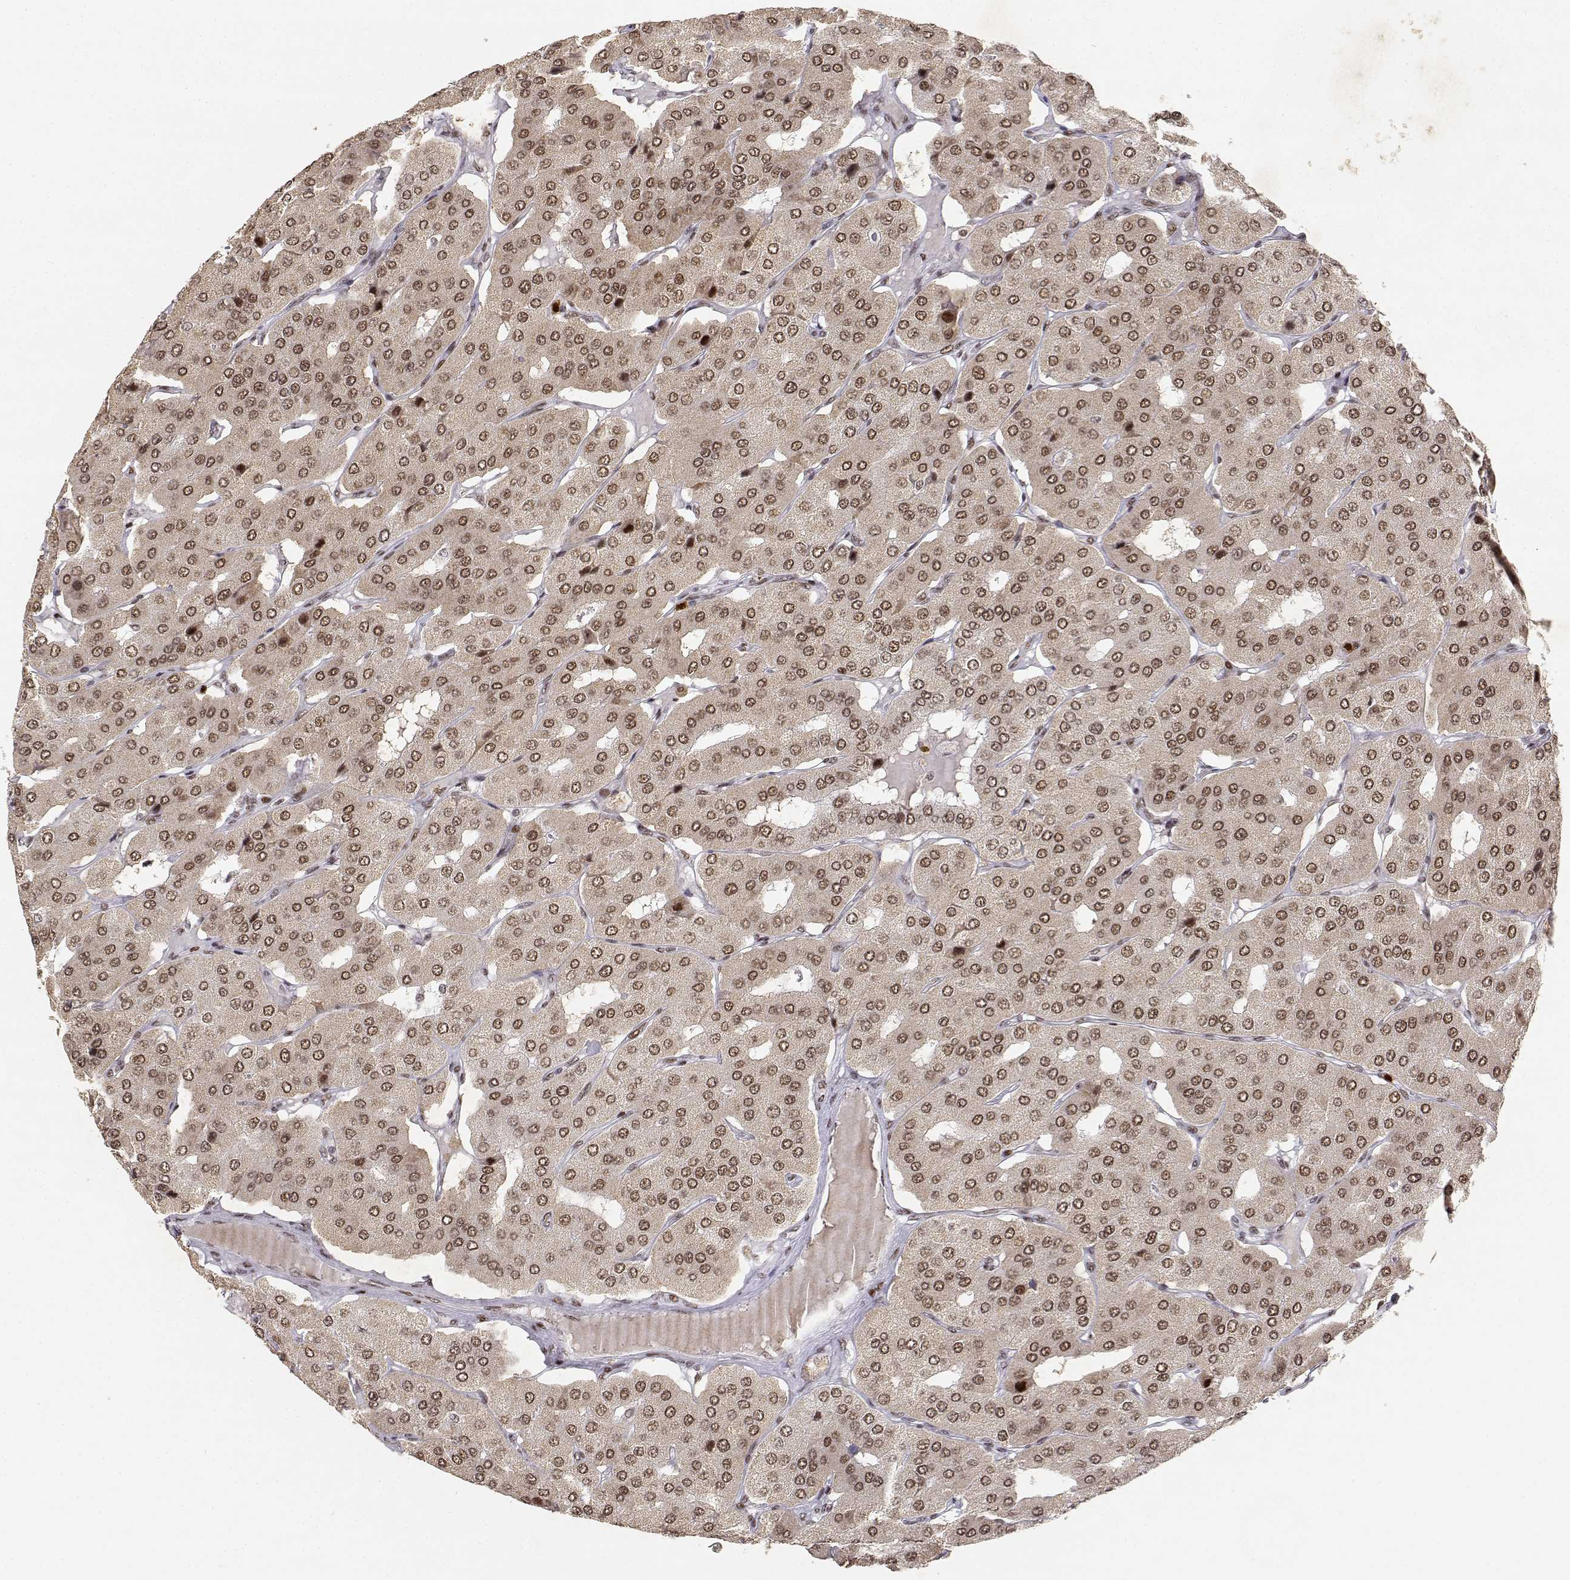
{"staining": {"intensity": "moderate", "quantity": ">75%", "location": "nuclear"}, "tissue": "parathyroid gland", "cell_type": "Glandular cells", "image_type": "normal", "snomed": [{"axis": "morphology", "description": "Normal tissue, NOS"}, {"axis": "morphology", "description": "Adenoma, NOS"}, {"axis": "topography", "description": "Parathyroid gland"}], "caption": "A brown stain highlights moderate nuclear expression of a protein in glandular cells of benign parathyroid gland.", "gene": "RSF1", "patient": {"sex": "female", "age": 86}}